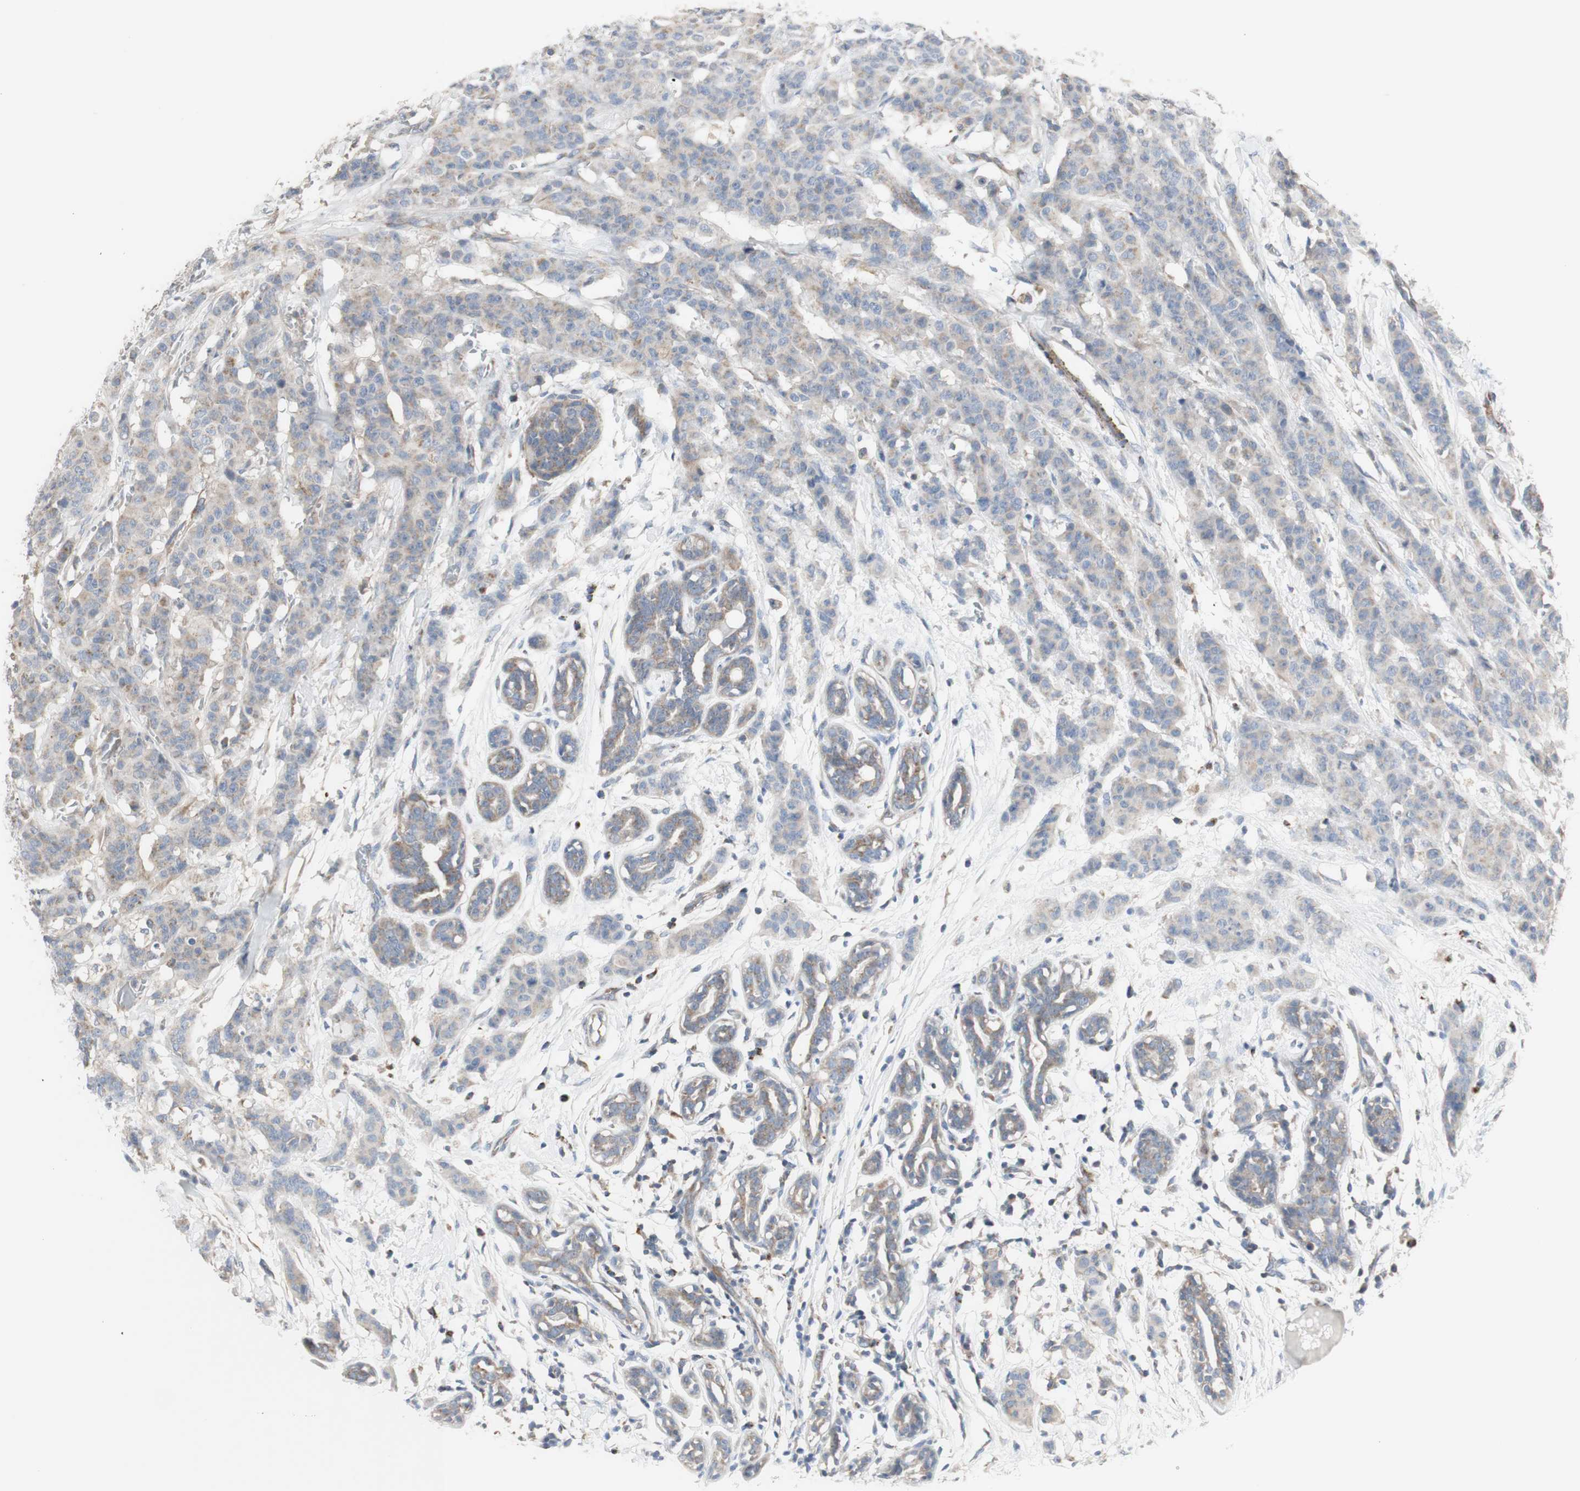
{"staining": {"intensity": "weak", "quantity": "25%-75%", "location": "cytoplasmic/membranous"}, "tissue": "breast cancer", "cell_type": "Tumor cells", "image_type": "cancer", "snomed": [{"axis": "morphology", "description": "Normal tissue, NOS"}, {"axis": "morphology", "description": "Duct carcinoma"}, {"axis": "topography", "description": "Breast"}], "caption": "Breast cancer (infiltrating ductal carcinoma) stained for a protein reveals weak cytoplasmic/membranous positivity in tumor cells. The staining is performed using DAB brown chromogen to label protein expression. The nuclei are counter-stained blue using hematoxylin.", "gene": "C3orf52", "patient": {"sex": "female", "age": 40}}